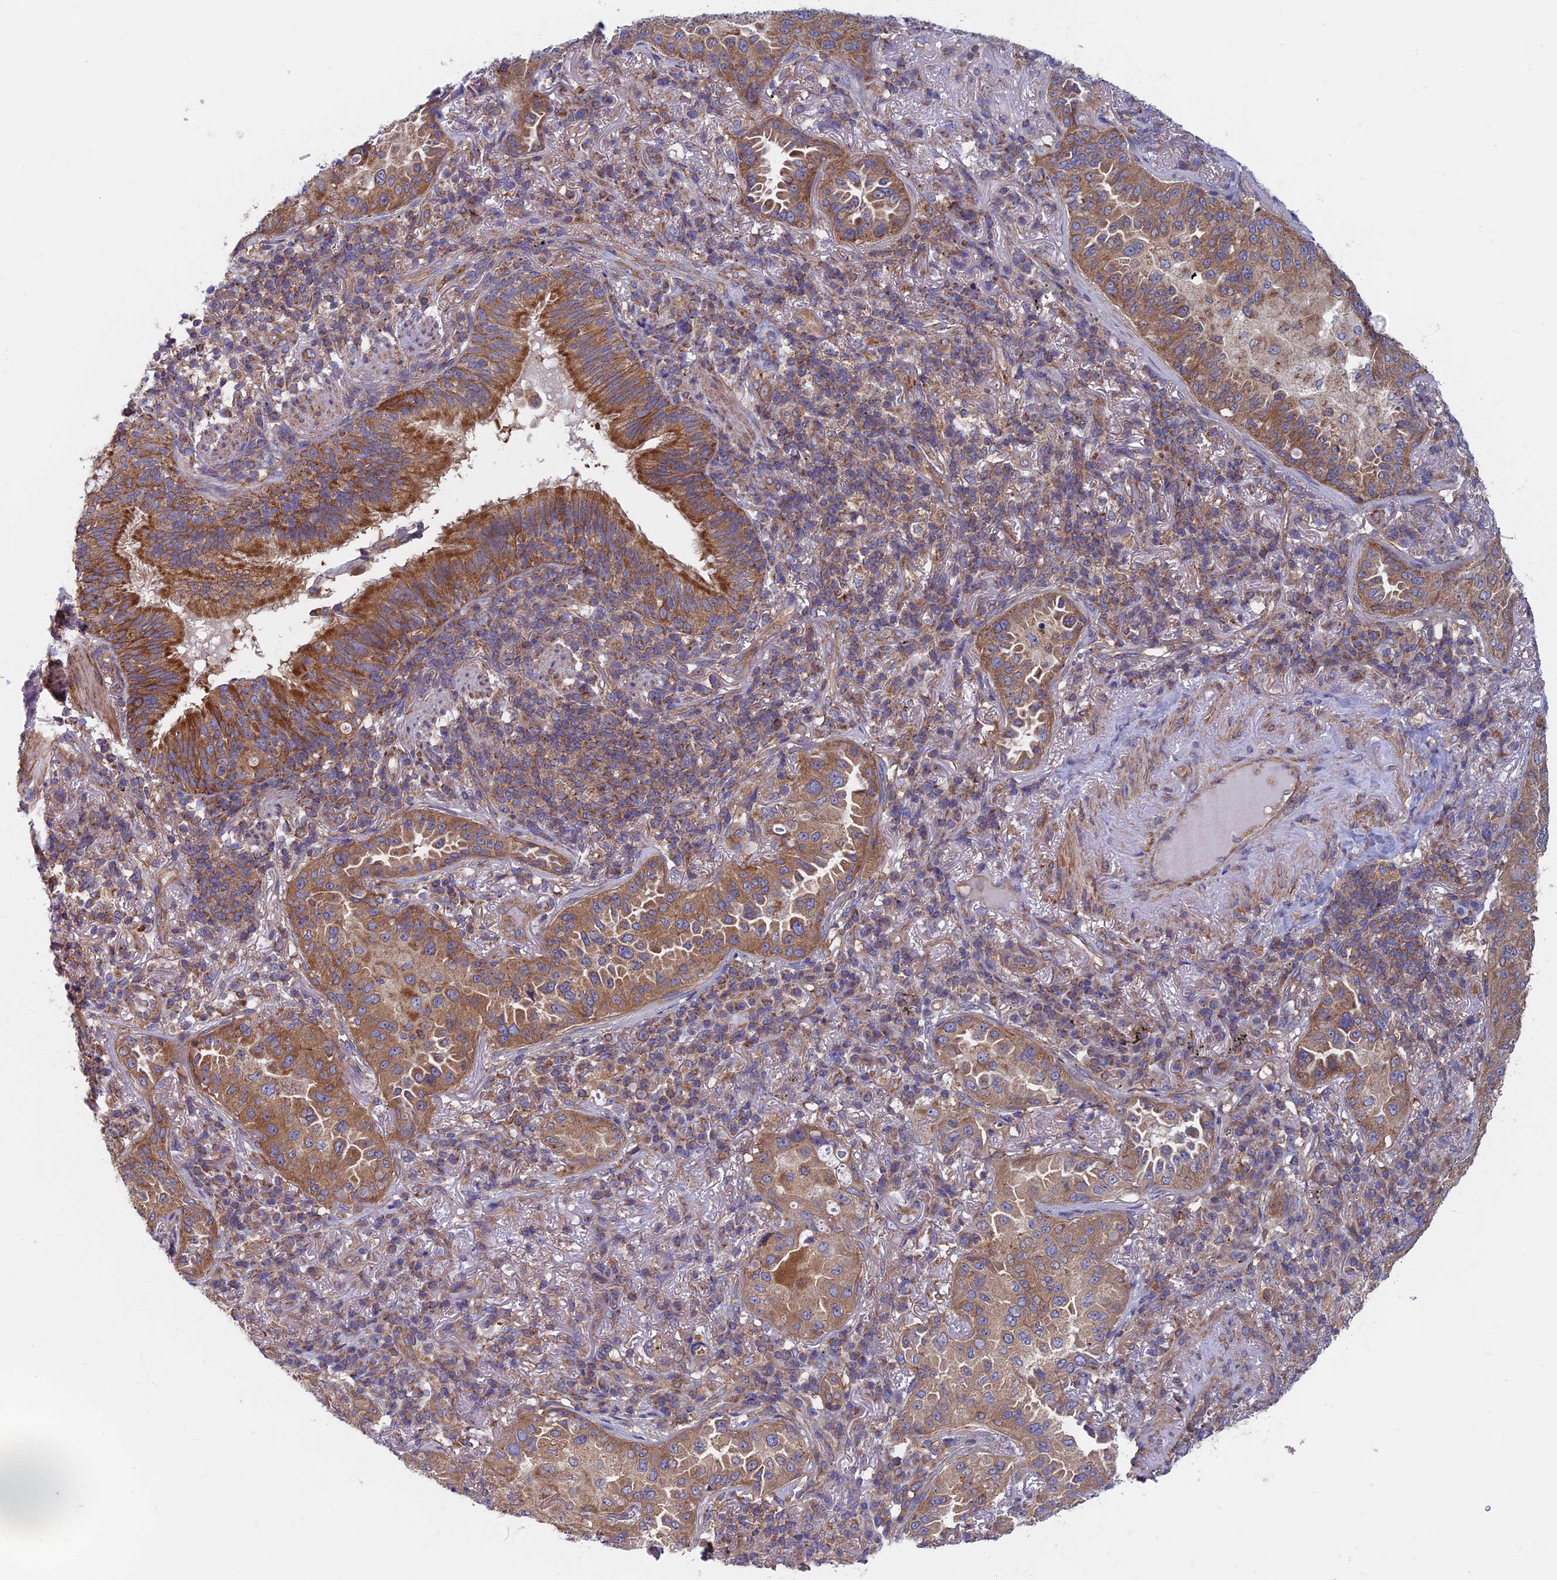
{"staining": {"intensity": "moderate", "quantity": ">75%", "location": "cytoplasmic/membranous"}, "tissue": "lung cancer", "cell_type": "Tumor cells", "image_type": "cancer", "snomed": [{"axis": "morphology", "description": "Adenocarcinoma, NOS"}, {"axis": "topography", "description": "Lung"}], "caption": "This micrograph displays immunohistochemistry staining of human lung cancer (adenocarcinoma), with medium moderate cytoplasmic/membranous positivity in approximately >75% of tumor cells.", "gene": "DNM1L", "patient": {"sex": "female", "age": 69}}